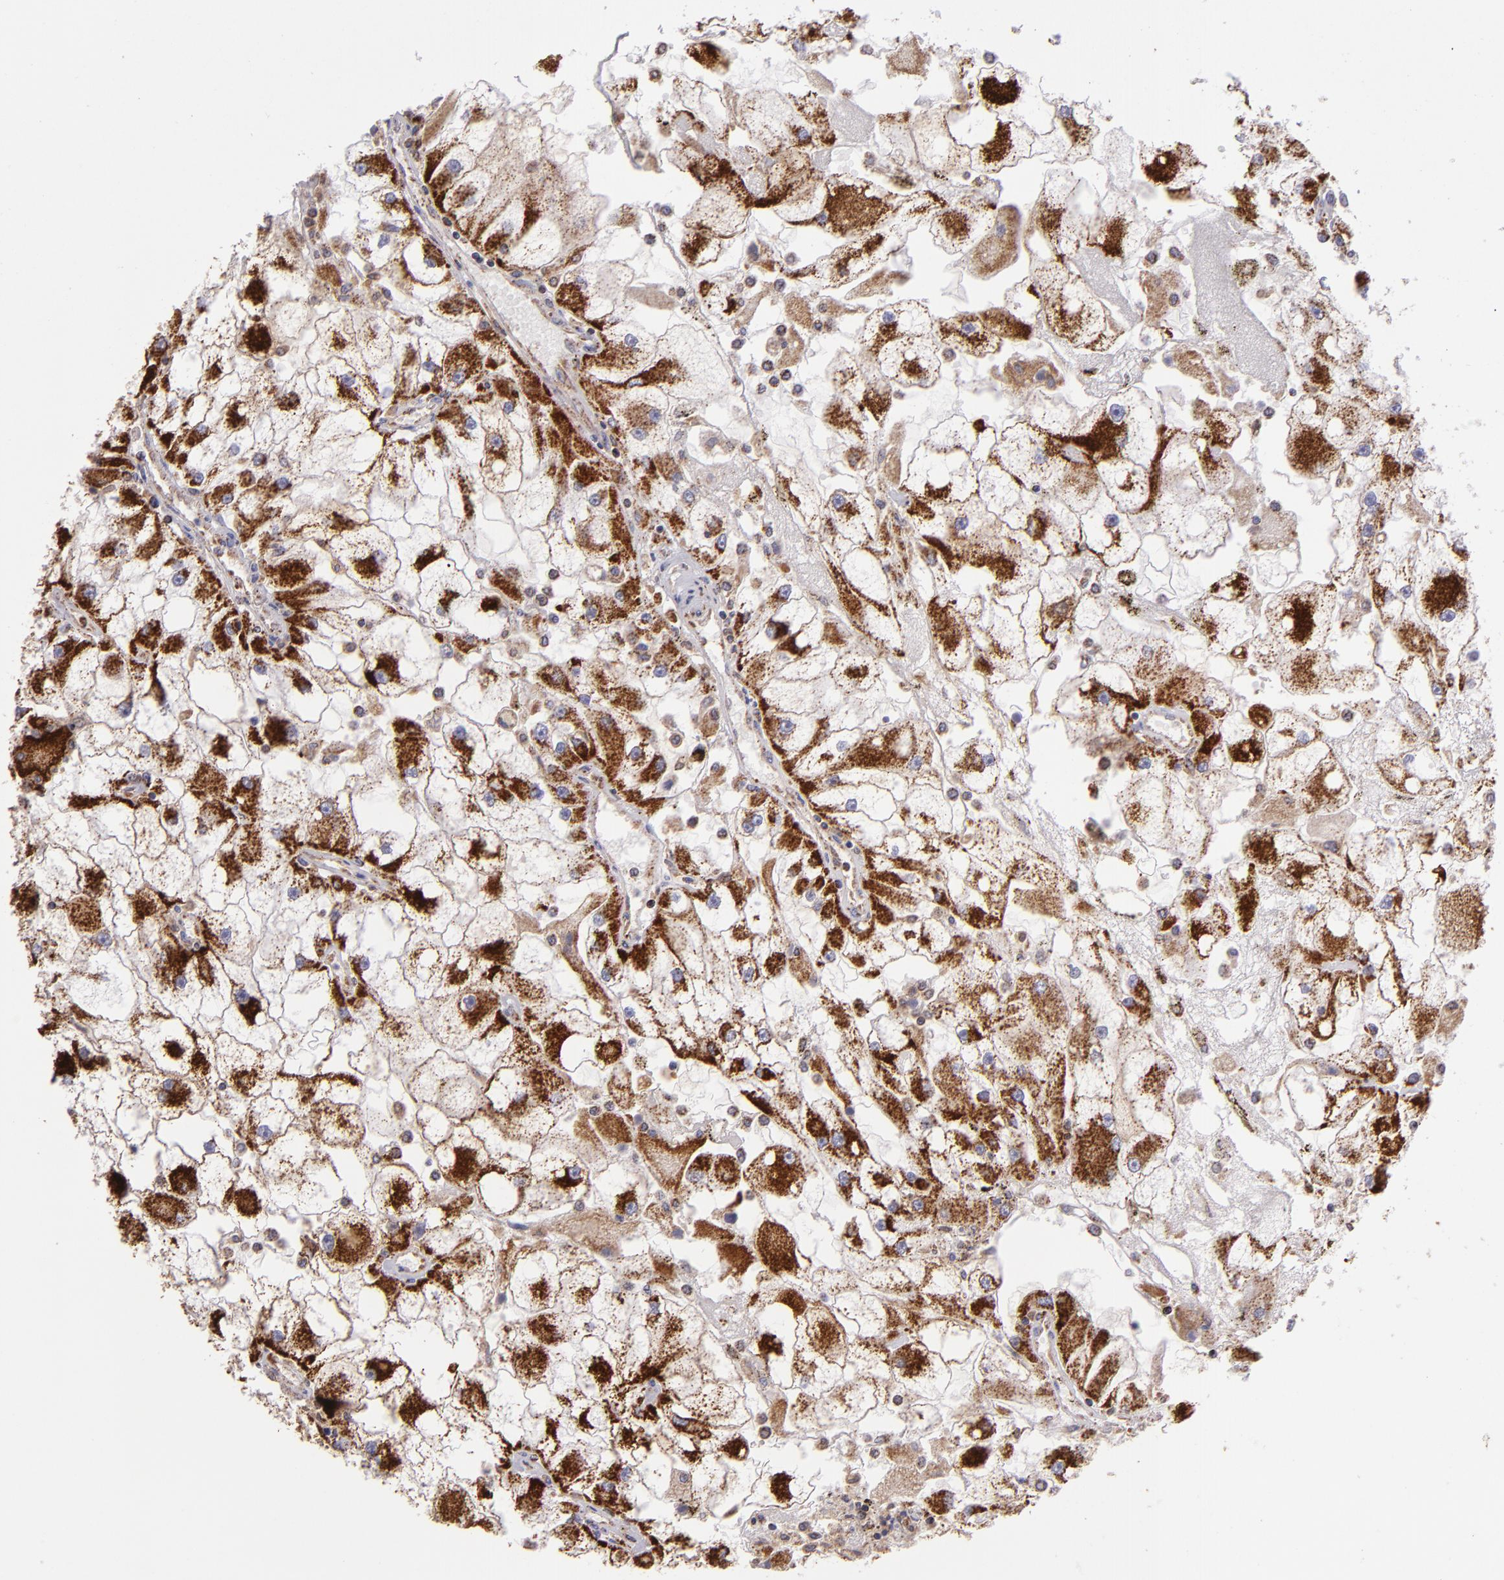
{"staining": {"intensity": "moderate", "quantity": ">75%", "location": "cytoplasmic/membranous"}, "tissue": "renal cancer", "cell_type": "Tumor cells", "image_type": "cancer", "snomed": [{"axis": "morphology", "description": "Adenocarcinoma, NOS"}, {"axis": "topography", "description": "Kidney"}], "caption": "Immunohistochemical staining of adenocarcinoma (renal) reveals moderate cytoplasmic/membranous protein expression in approximately >75% of tumor cells.", "gene": "HSPD1", "patient": {"sex": "female", "age": 73}}